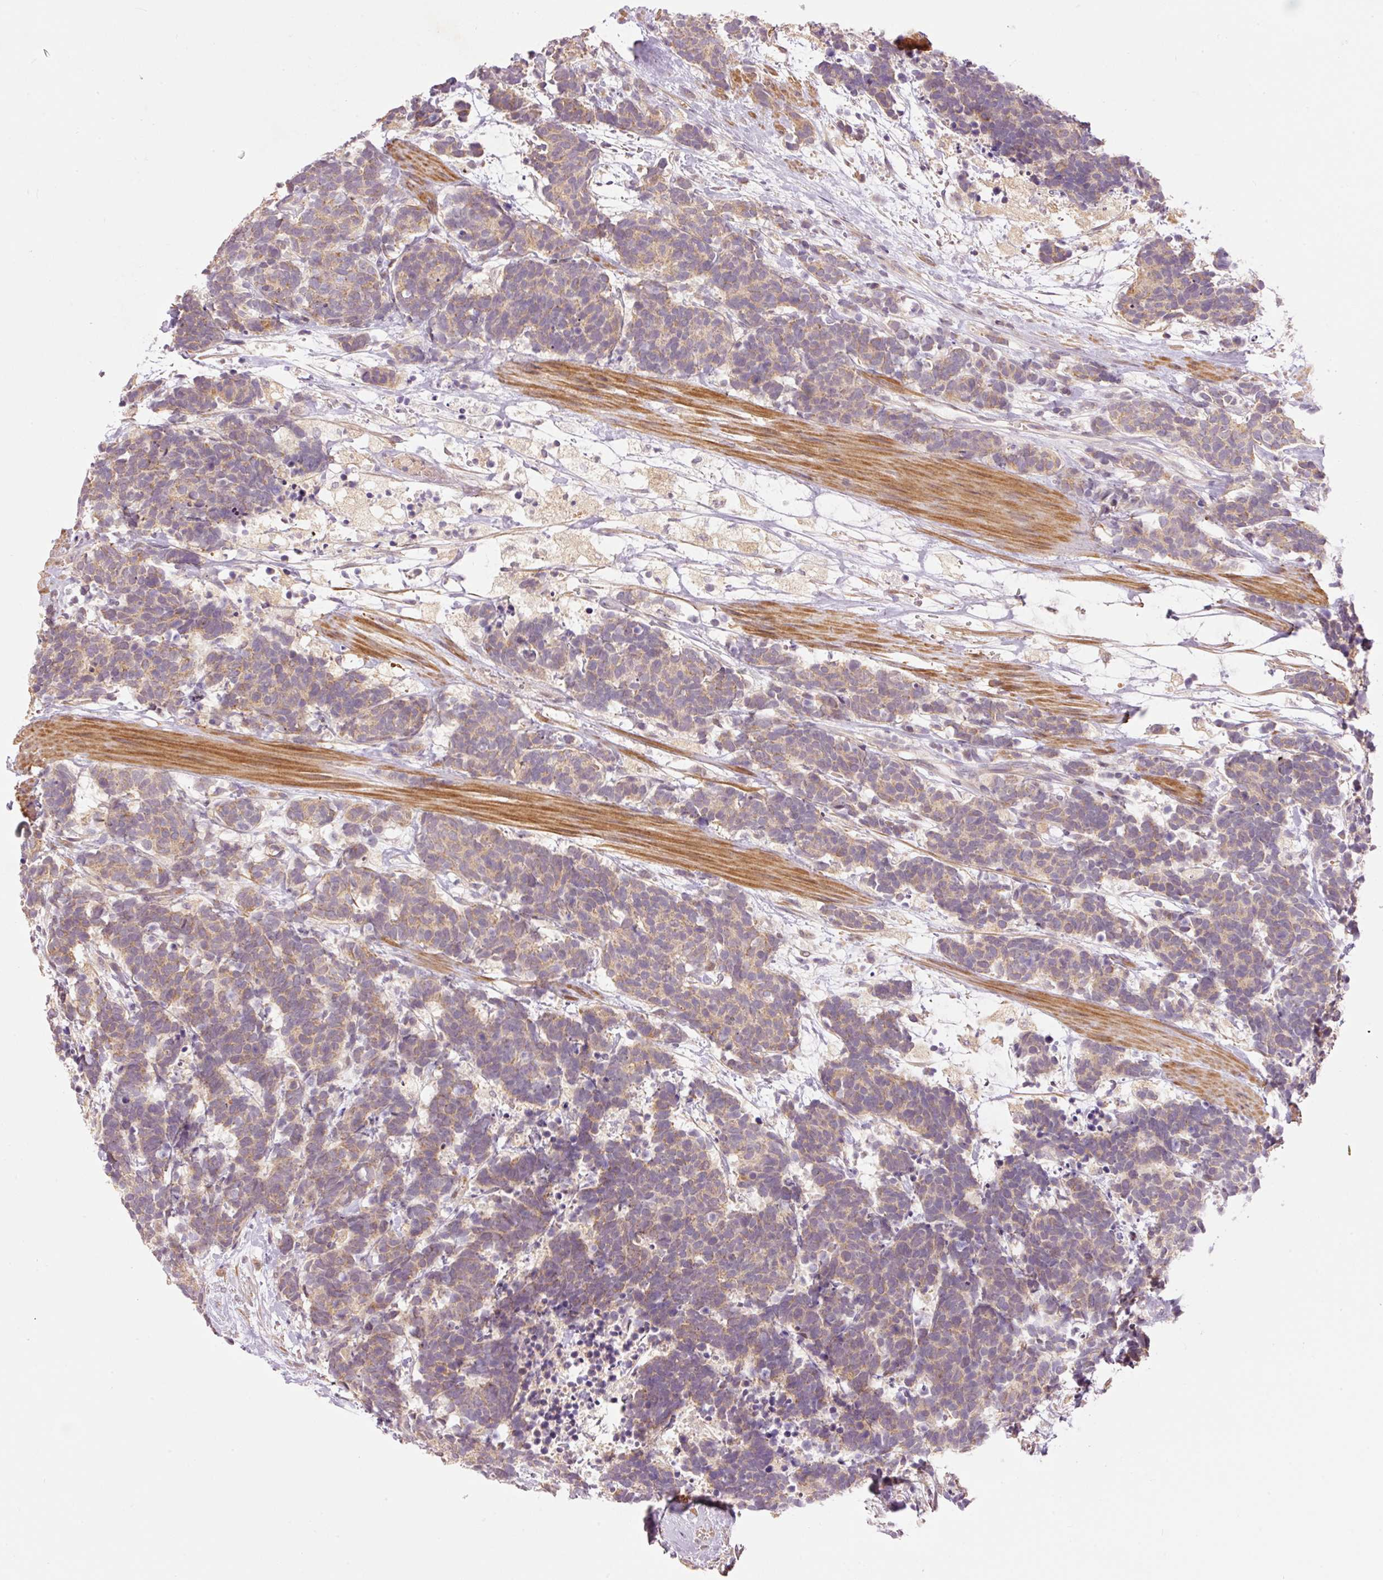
{"staining": {"intensity": "weak", "quantity": ">75%", "location": "cytoplasmic/membranous"}, "tissue": "carcinoid", "cell_type": "Tumor cells", "image_type": "cancer", "snomed": [{"axis": "morphology", "description": "Carcinoma, NOS"}, {"axis": "morphology", "description": "Carcinoid, malignant, NOS"}, {"axis": "topography", "description": "Prostate"}], "caption": "Carcinoma tissue demonstrates weak cytoplasmic/membranous staining in approximately >75% of tumor cells, visualized by immunohistochemistry.", "gene": "SLC29A3", "patient": {"sex": "male", "age": 57}}